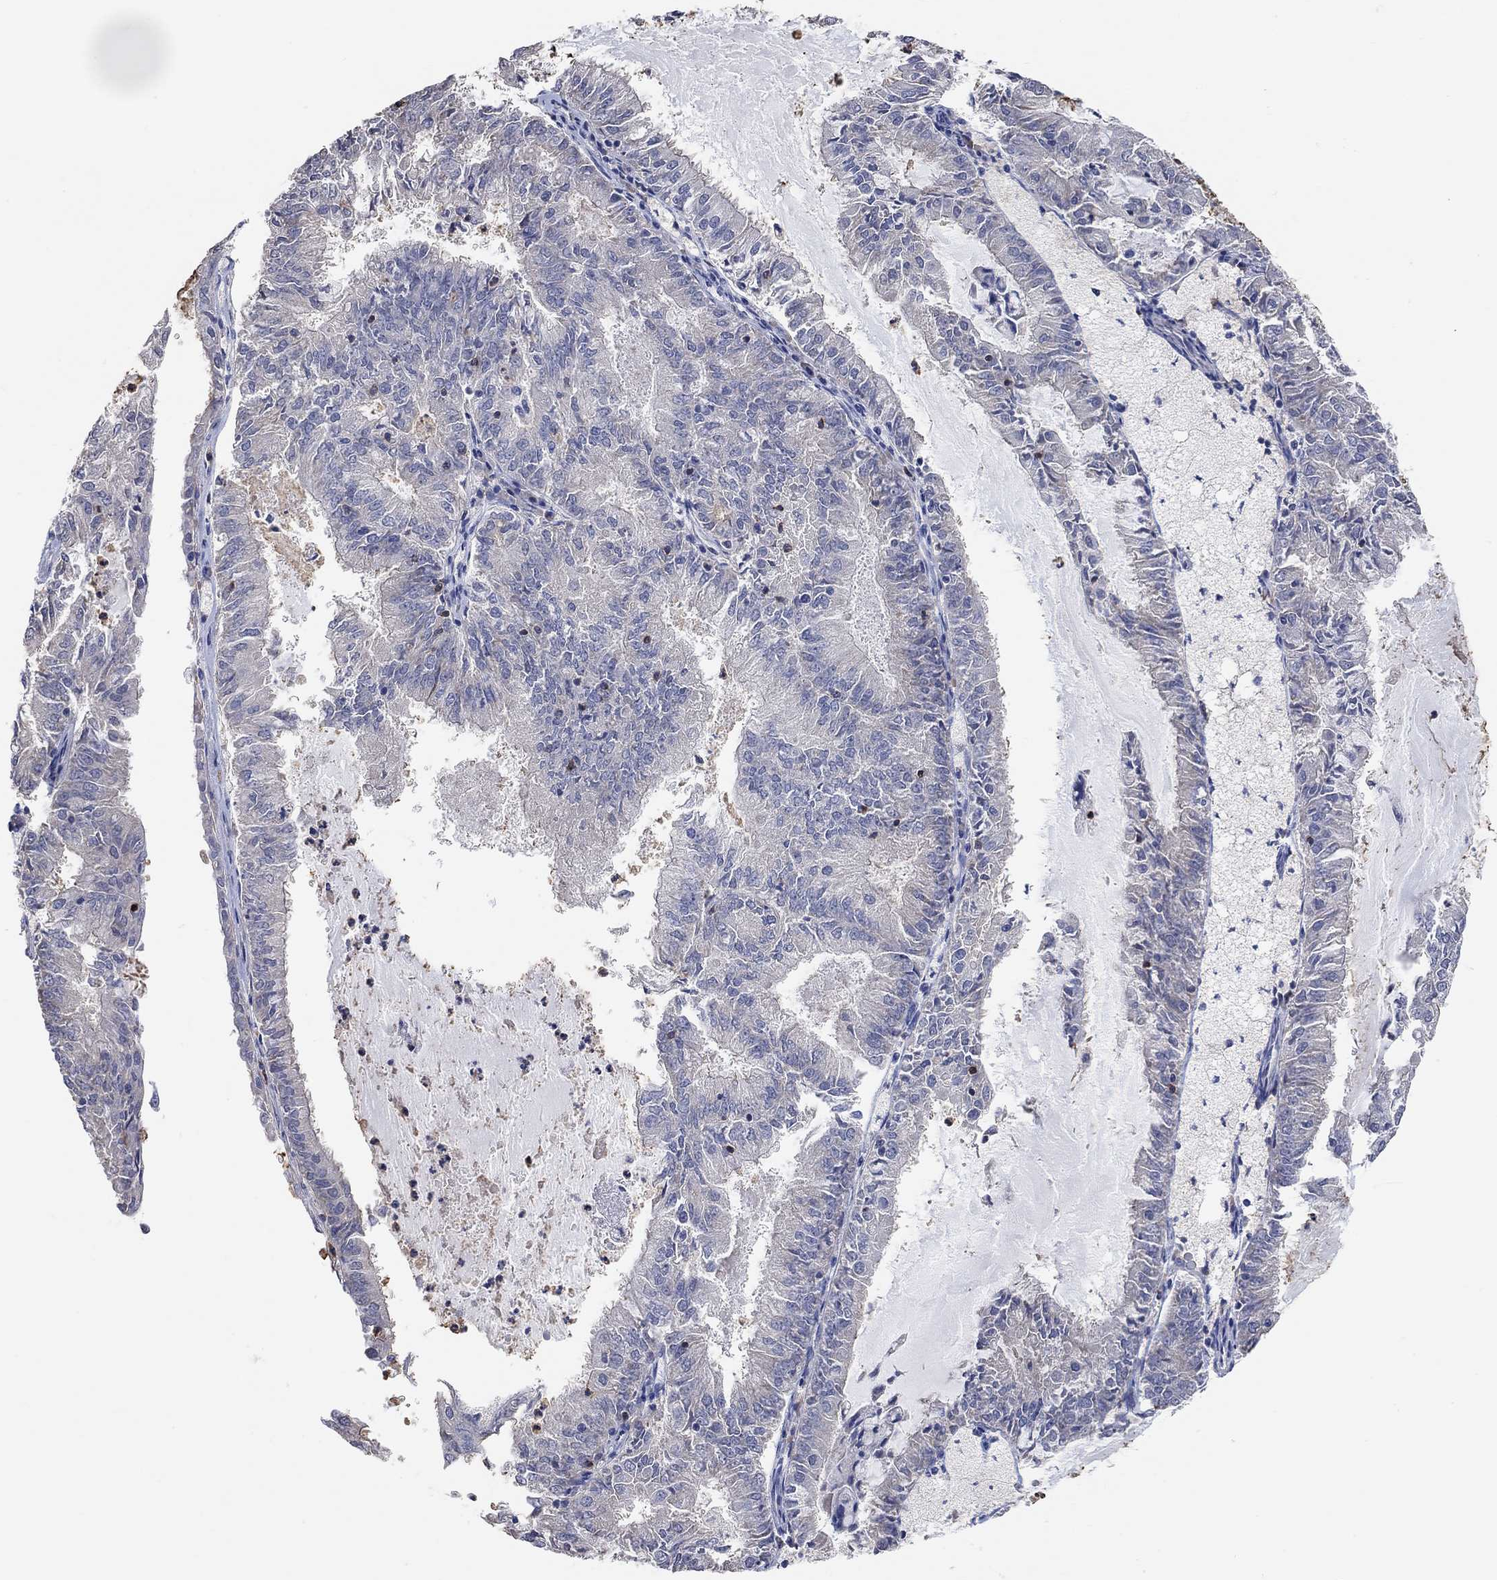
{"staining": {"intensity": "moderate", "quantity": "<25%", "location": "cytoplasmic/membranous"}, "tissue": "endometrial cancer", "cell_type": "Tumor cells", "image_type": "cancer", "snomed": [{"axis": "morphology", "description": "Adenocarcinoma, NOS"}, {"axis": "topography", "description": "Endometrium"}], "caption": "This photomicrograph demonstrates immunohistochemistry (IHC) staining of endometrial cancer, with low moderate cytoplasmic/membranous positivity in about <25% of tumor cells.", "gene": "SYT16", "patient": {"sex": "female", "age": 57}}